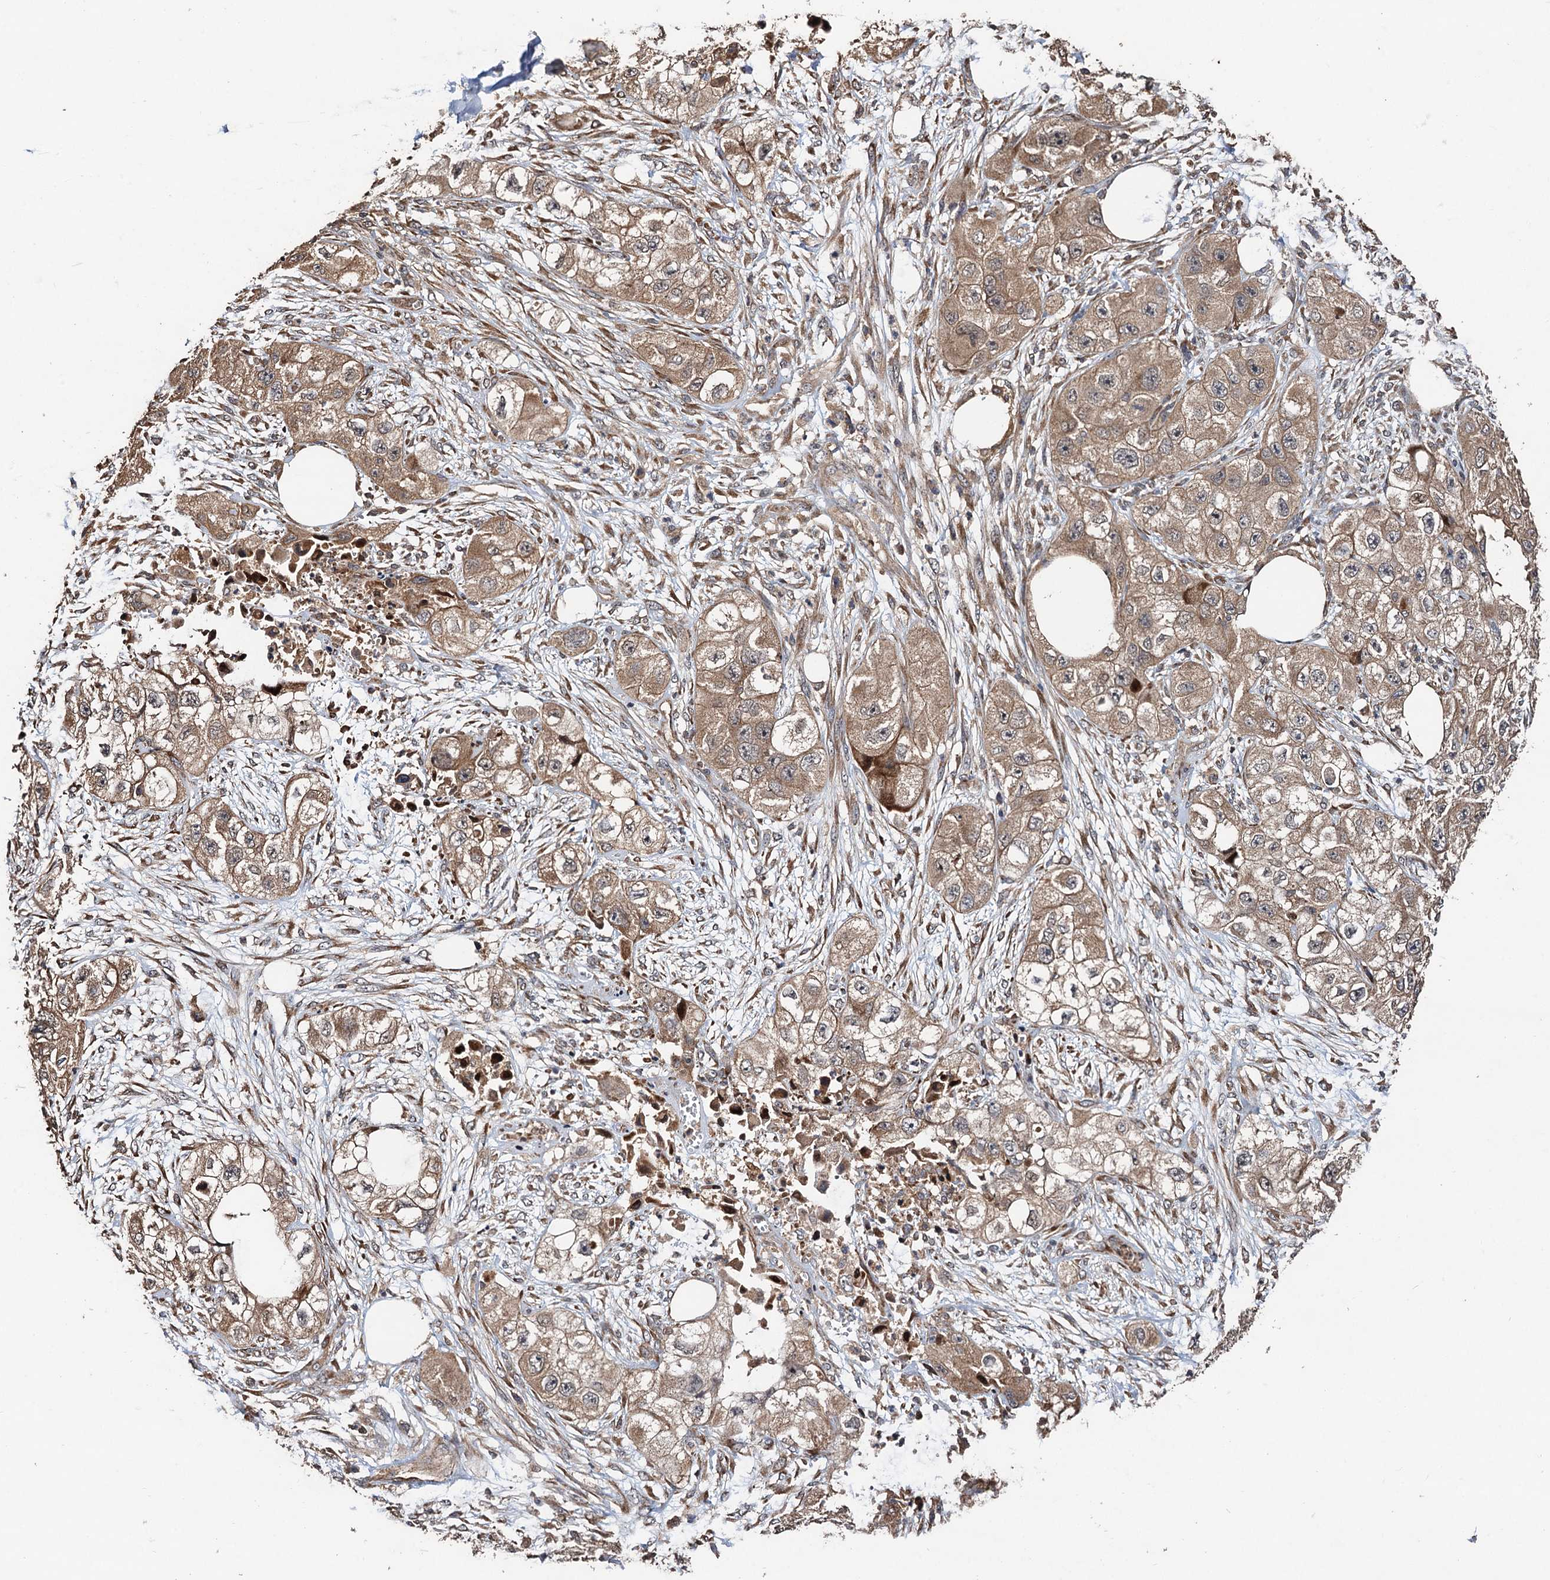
{"staining": {"intensity": "weak", "quantity": ">75%", "location": "cytoplasmic/membranous"}, "tissue": "skin cancer", "cell_type": "Tumor cells", "image_type": "cancer", "snomed": [{"axis": "morphology", "description": "Squamous cell carcinoma, NOS"}, {"axis": "topography", "description": "Skin"}, {"axis": "topography", "description": "Subcutis"}], "caption": "The histopathology image shows a brown stain indicating the presence of a protein in the cytoplasmic/membranous of tumor cells in skin cancer (squamous cell carcinoma).", "gene": "TMEM39B", "patient": {"sex": "male", "age": 73}}